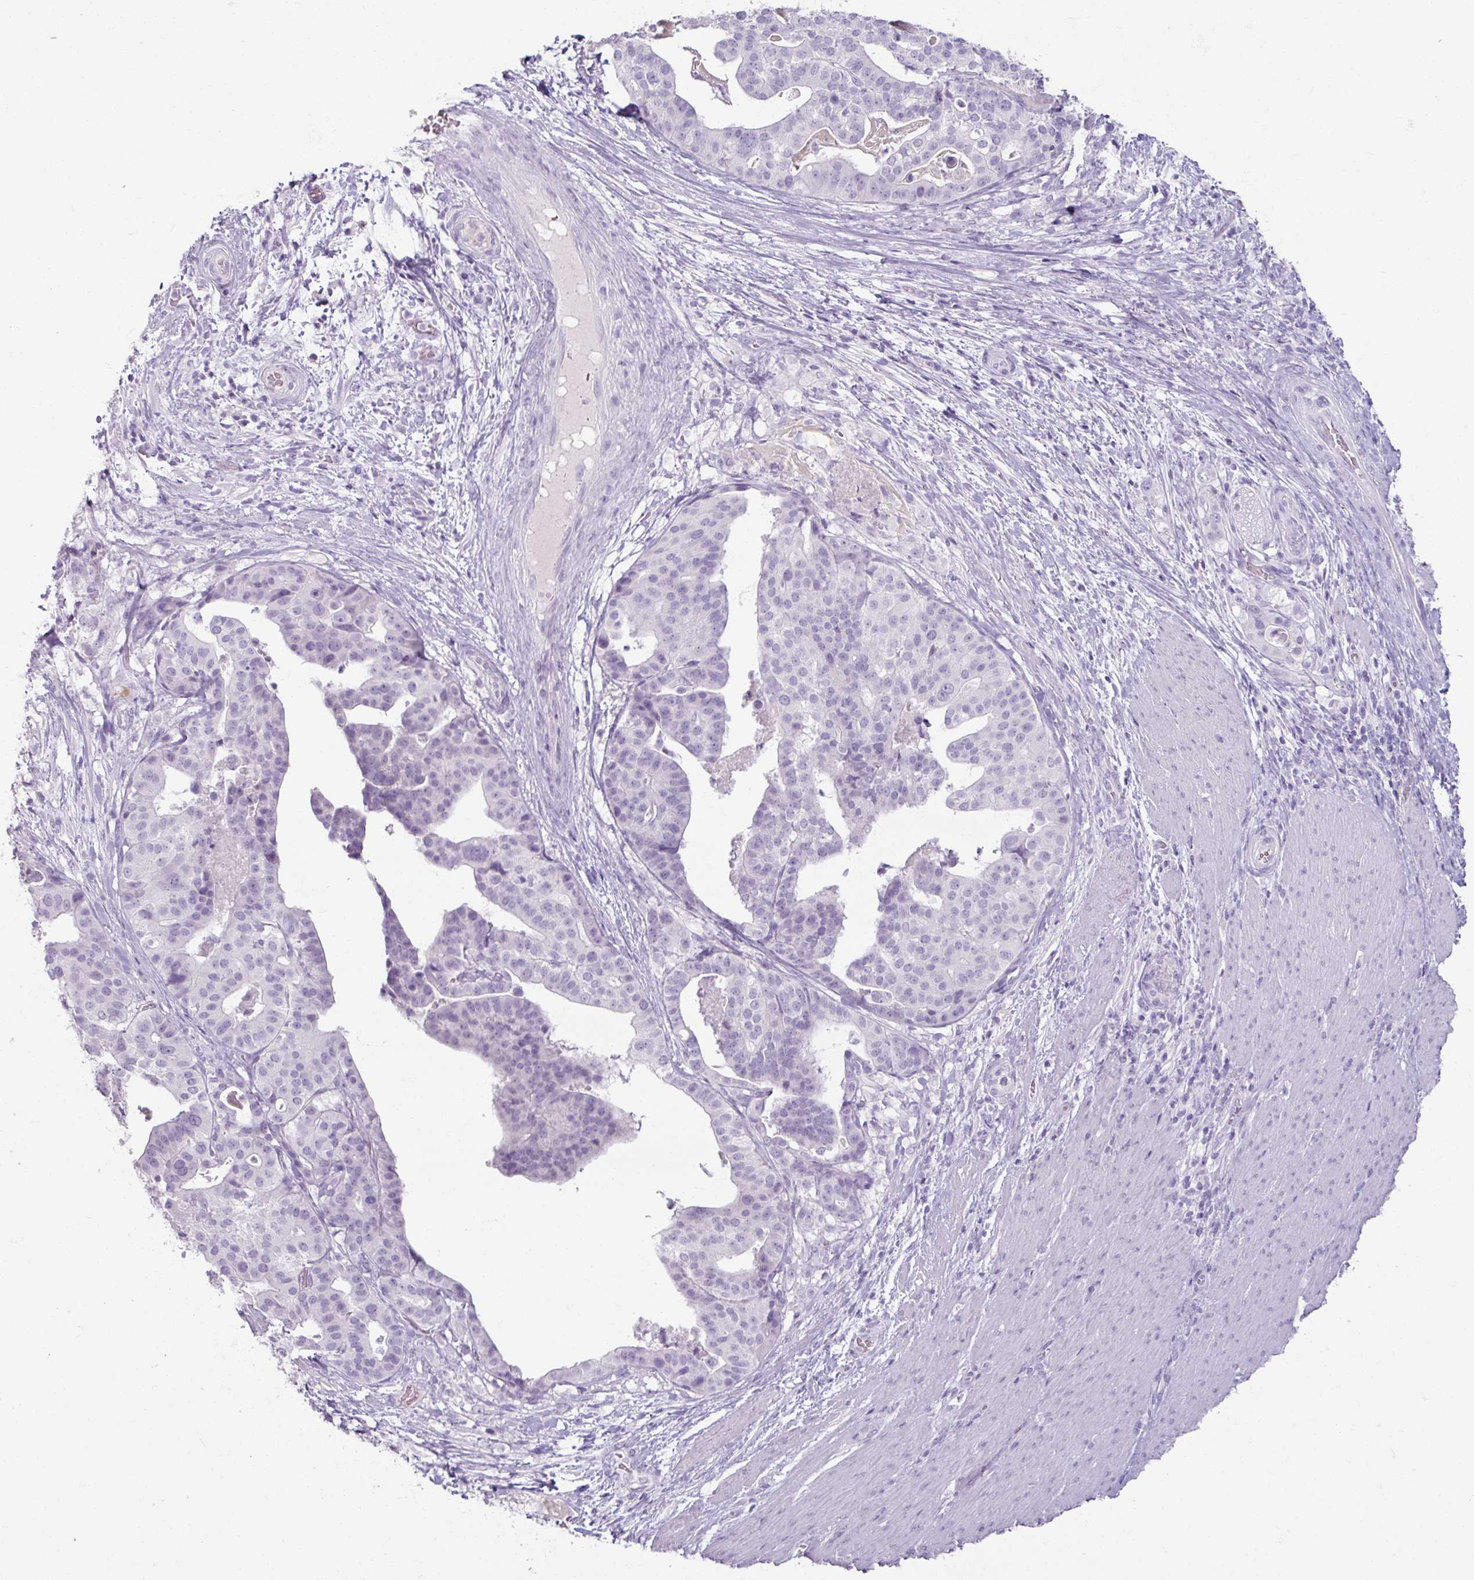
{"staining": {"intensity": "negative", "quantity": "none", "location": "none"}, "tissue": "stomach cancer", "cell_type": "Tumor cells", "image_type": "cancer", "snomed": [{"axis": "morphology", "description": "Adenocarcinoma, NOS"}, {"axis": "topography", "description": "Stomach"}], "caption": "This is an immunohistochemistry image of human stomach adenocarcinoma. There is no expression in tumor cells.", "gene": "SLC27A5", "patient": {"sex": "male", "age": 48}}